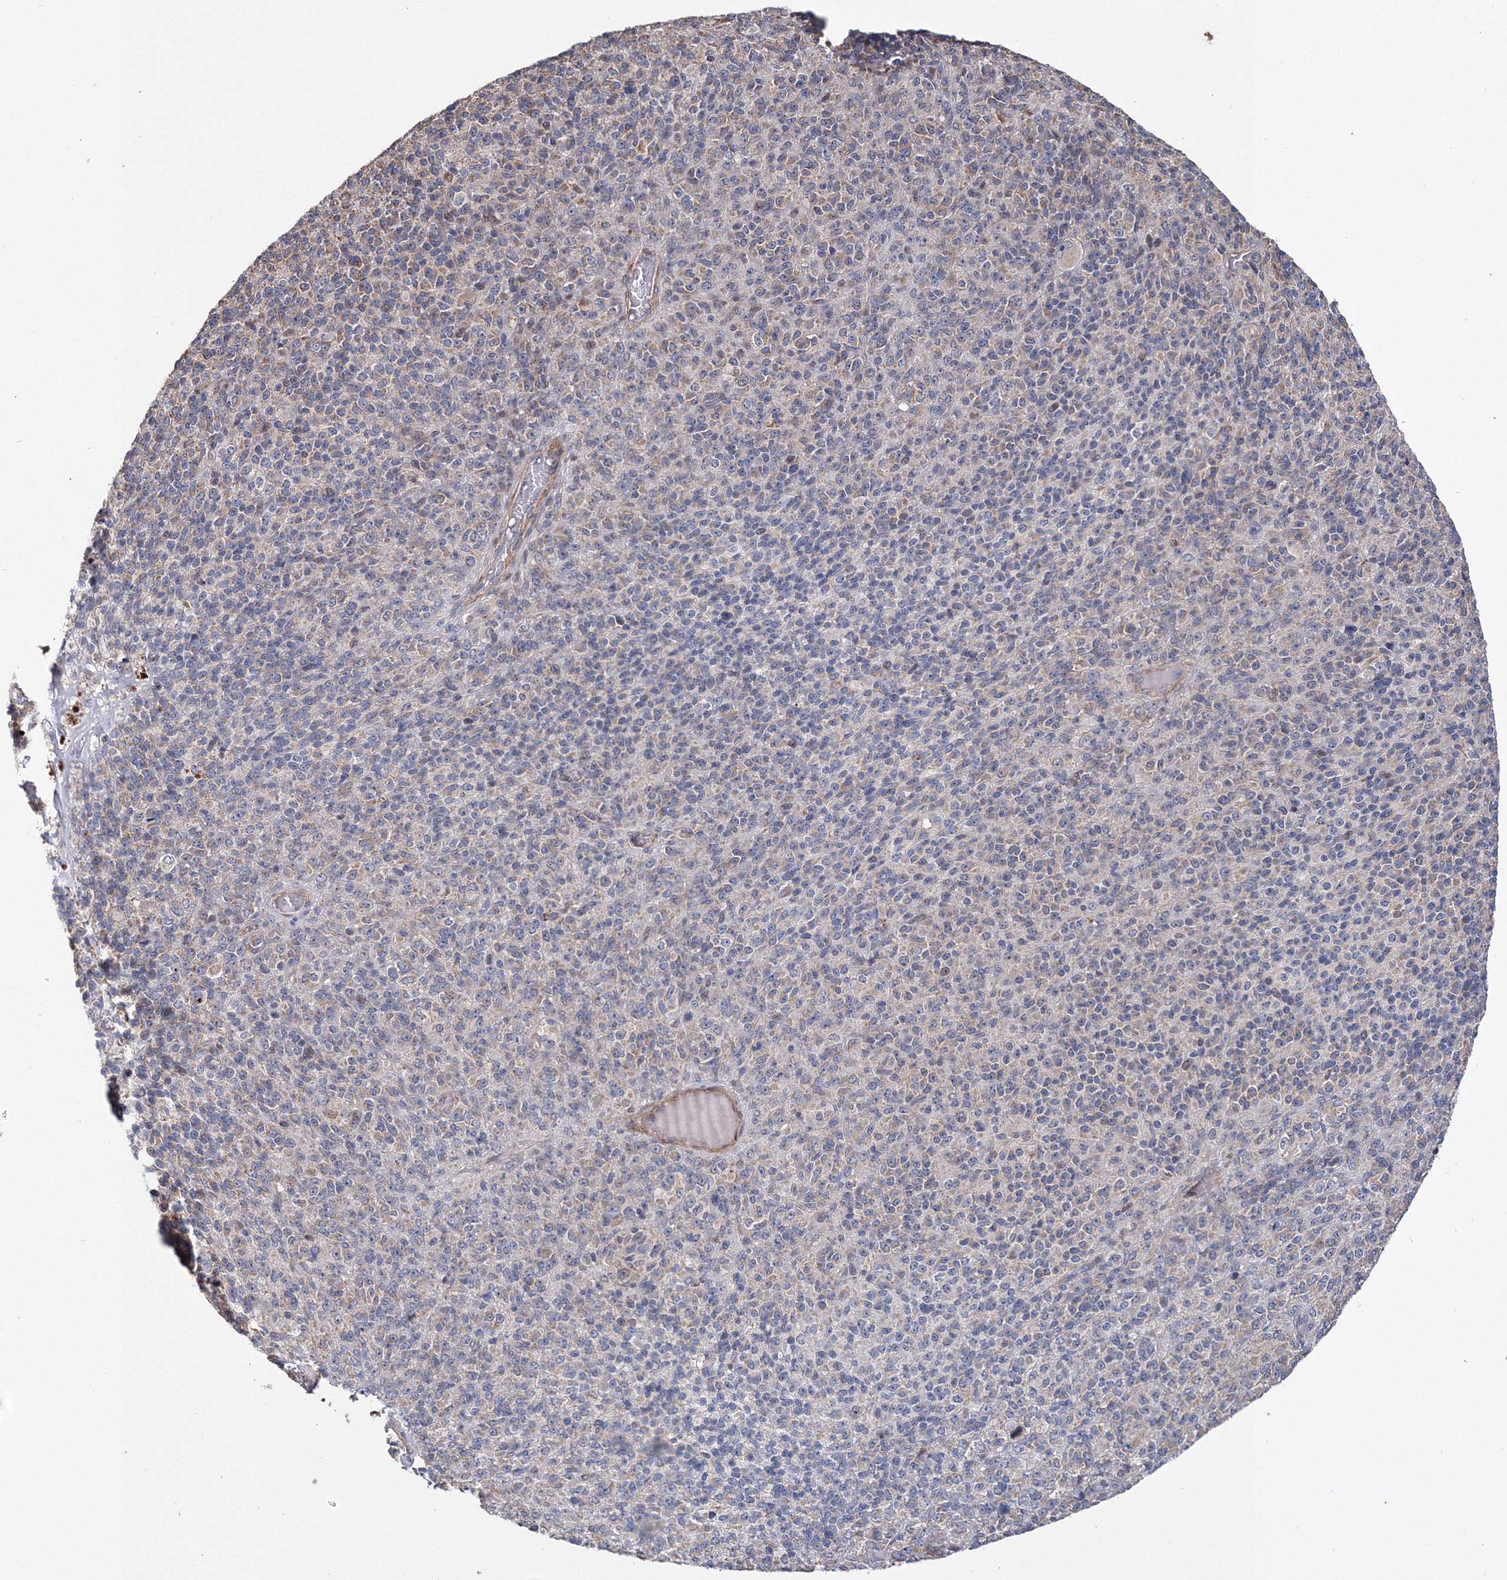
{"staining": {"intensity": "negative", "quantity": "none", "location": "none"}, "tissue": "melanoma", "cell_type": "Tumor cells", "image_type": "cancer", "snomed": [{"axis": "morphology", "description": "Malignant melanoma, Metastatic site"}, {"axis": "topography", "description": "Brain"}], "caption": "An IHC micrograph of melanoma is shown. There is no staining in tumor cells of melanoma.", "gene": "PPP2R2B", "patient": {"sex": "female", "age": 56}}